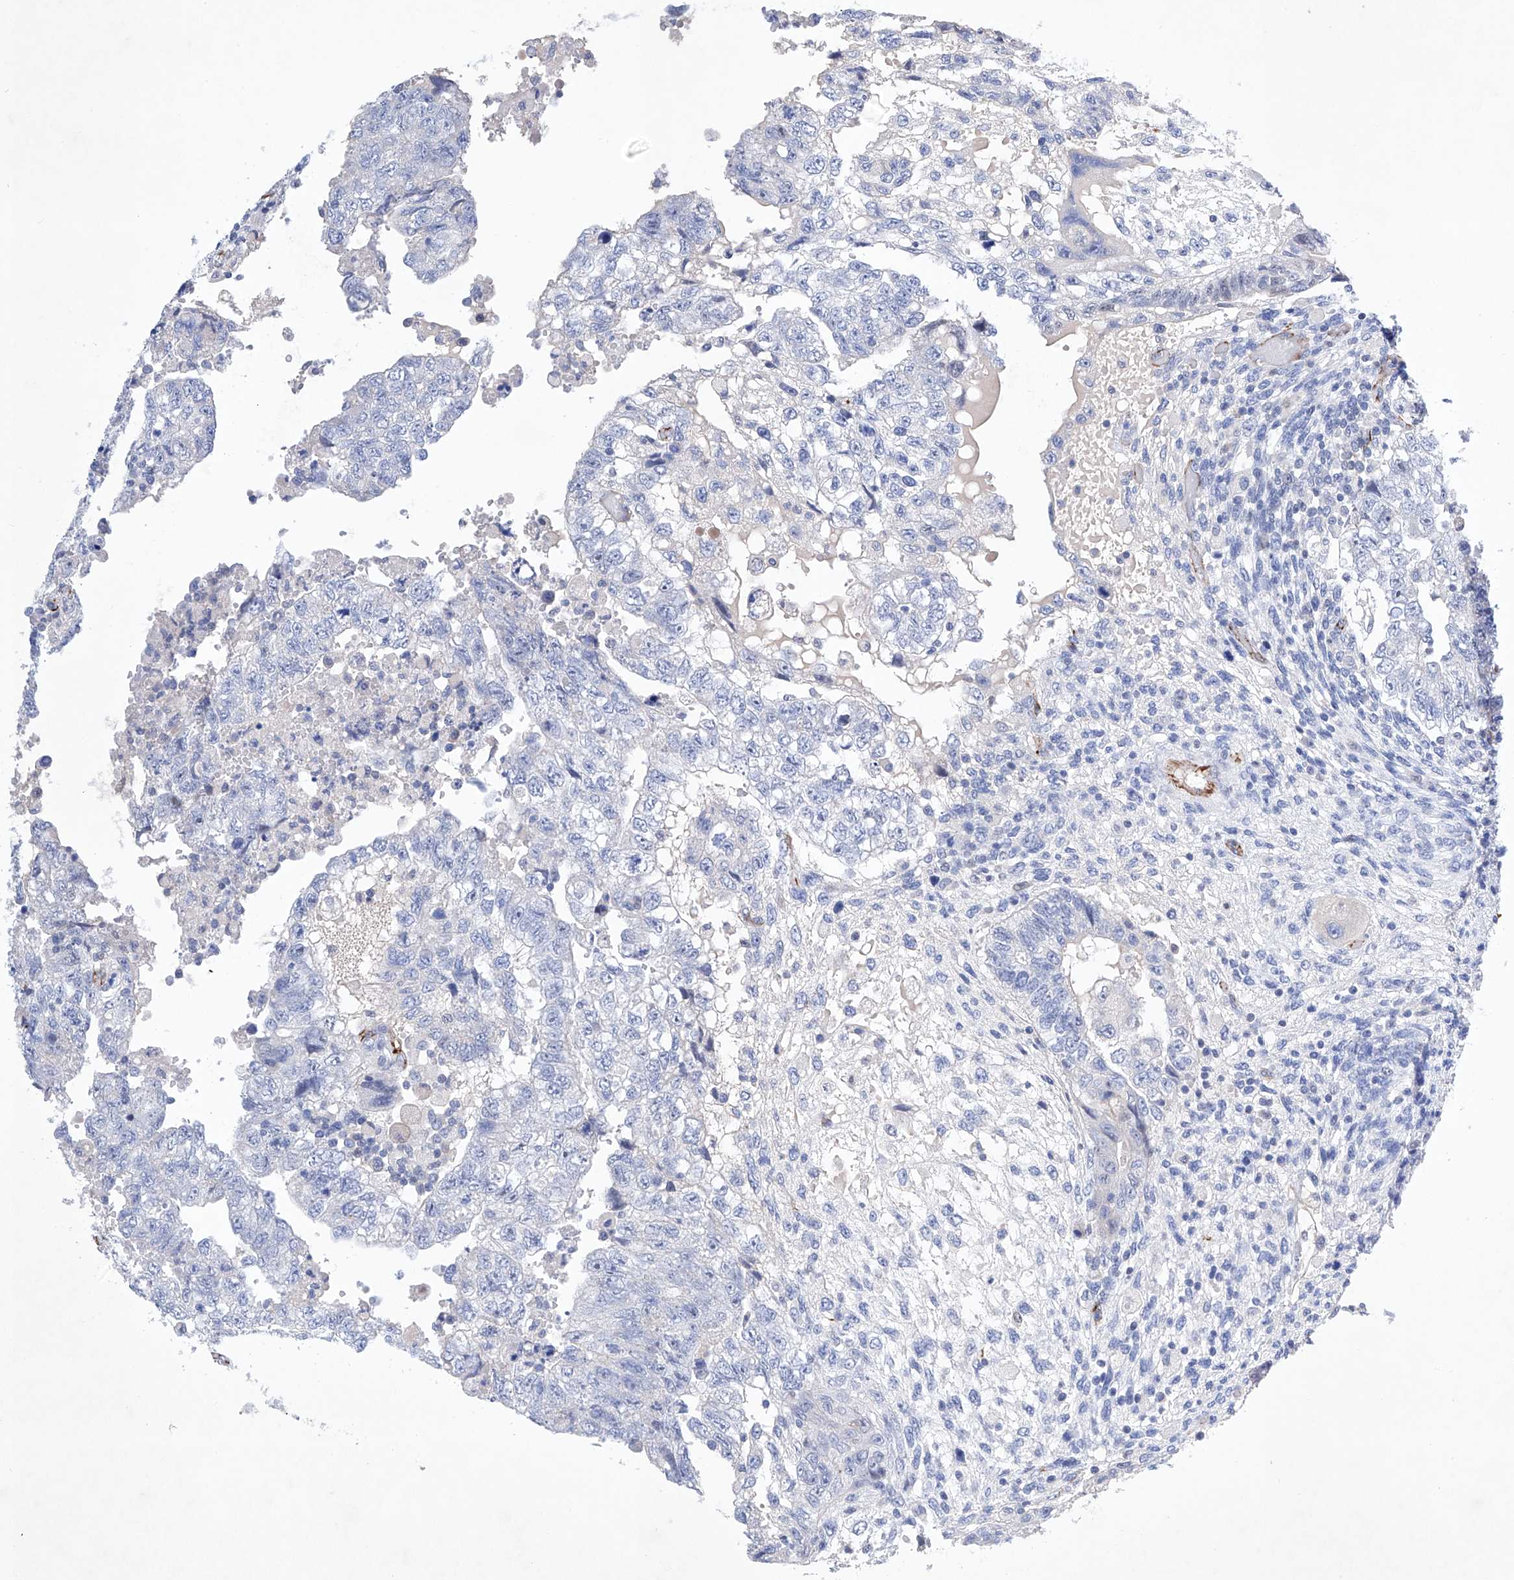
{"staining": {"intensity": "negative", "quantity": "none", "location": "none"}, "tissue": "testis cancer", "cell_type": "Tumor cells", "image_type": "cancer", "snomed": [{"axis": "morphology", "description": "Carcinoma, Embryonal, NOS"}, {"axis": "topography", "description": "Testis"}], "caption": "DAB immunohistochemical staining of human embryonal carcinoma (testis) shows no significant positivity in tumor cells.", "gene": "ETV7", "patient": {"sex": "male", "age": 36}}